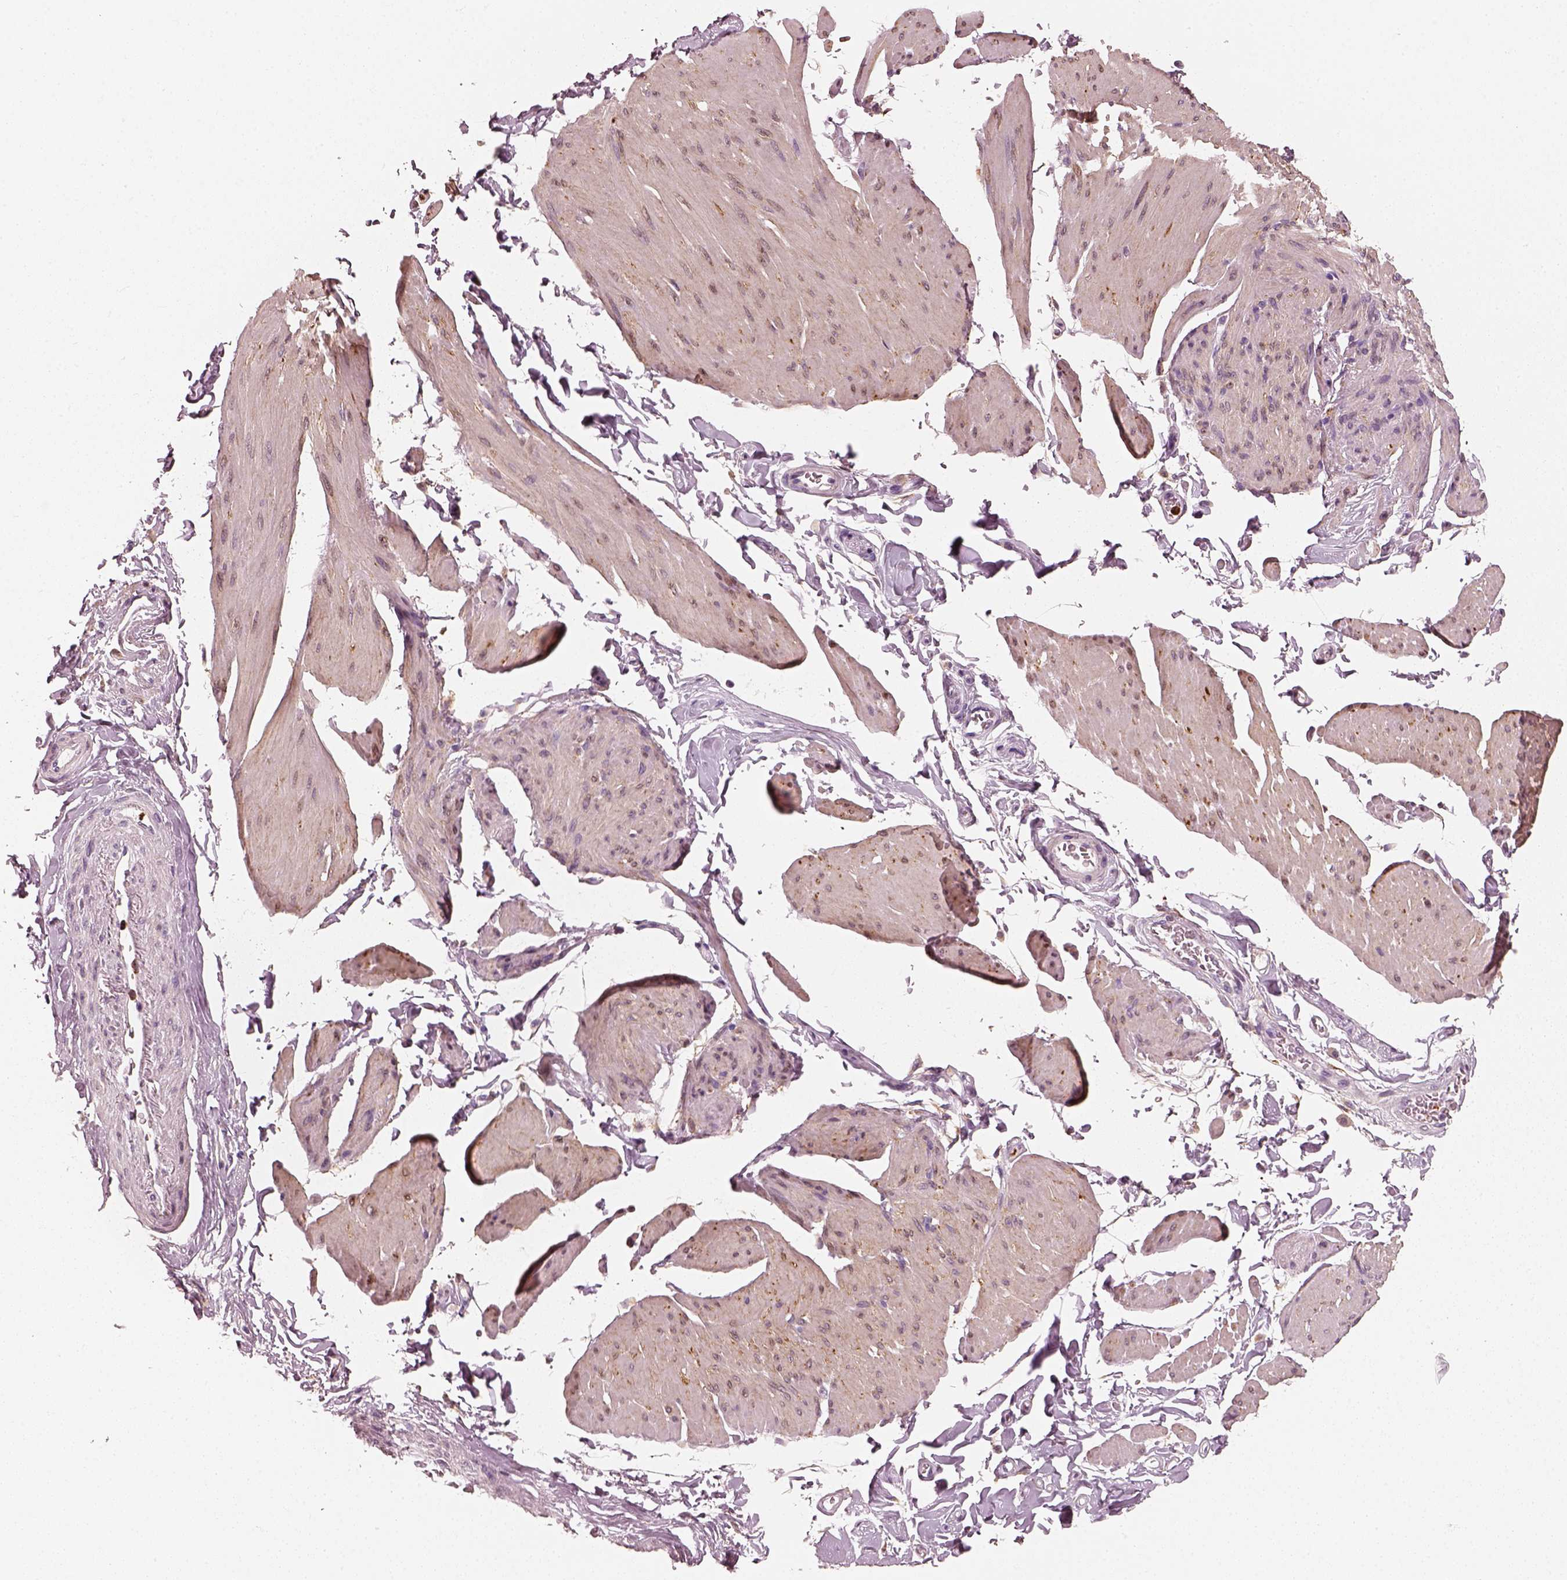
{"staining": {"intensity": "negative", "quantity": "none", "location": "none"}, "tissue": "smooth muscle", "cell_type": "Smooth muscle cells", "image_type": "normal", "snomed": [{"axis": "morphology", "description": "Normal tissue, NOS"}, {"axis": "topography", "description": "Adipose tissue"}, {"axis": "topography", "description": "Smooth muscle"}, {"axis": "topography", "description": "Peripheral nerve tissue"}], "caption": "Immunohistochemistry (IHC) micrograph of normal smooth muscle stained for a protein (brown), which reveals no positivity in smooth muscle cells.", "gene": "RS1", "patient": {"sex": "male", "age": 83}}